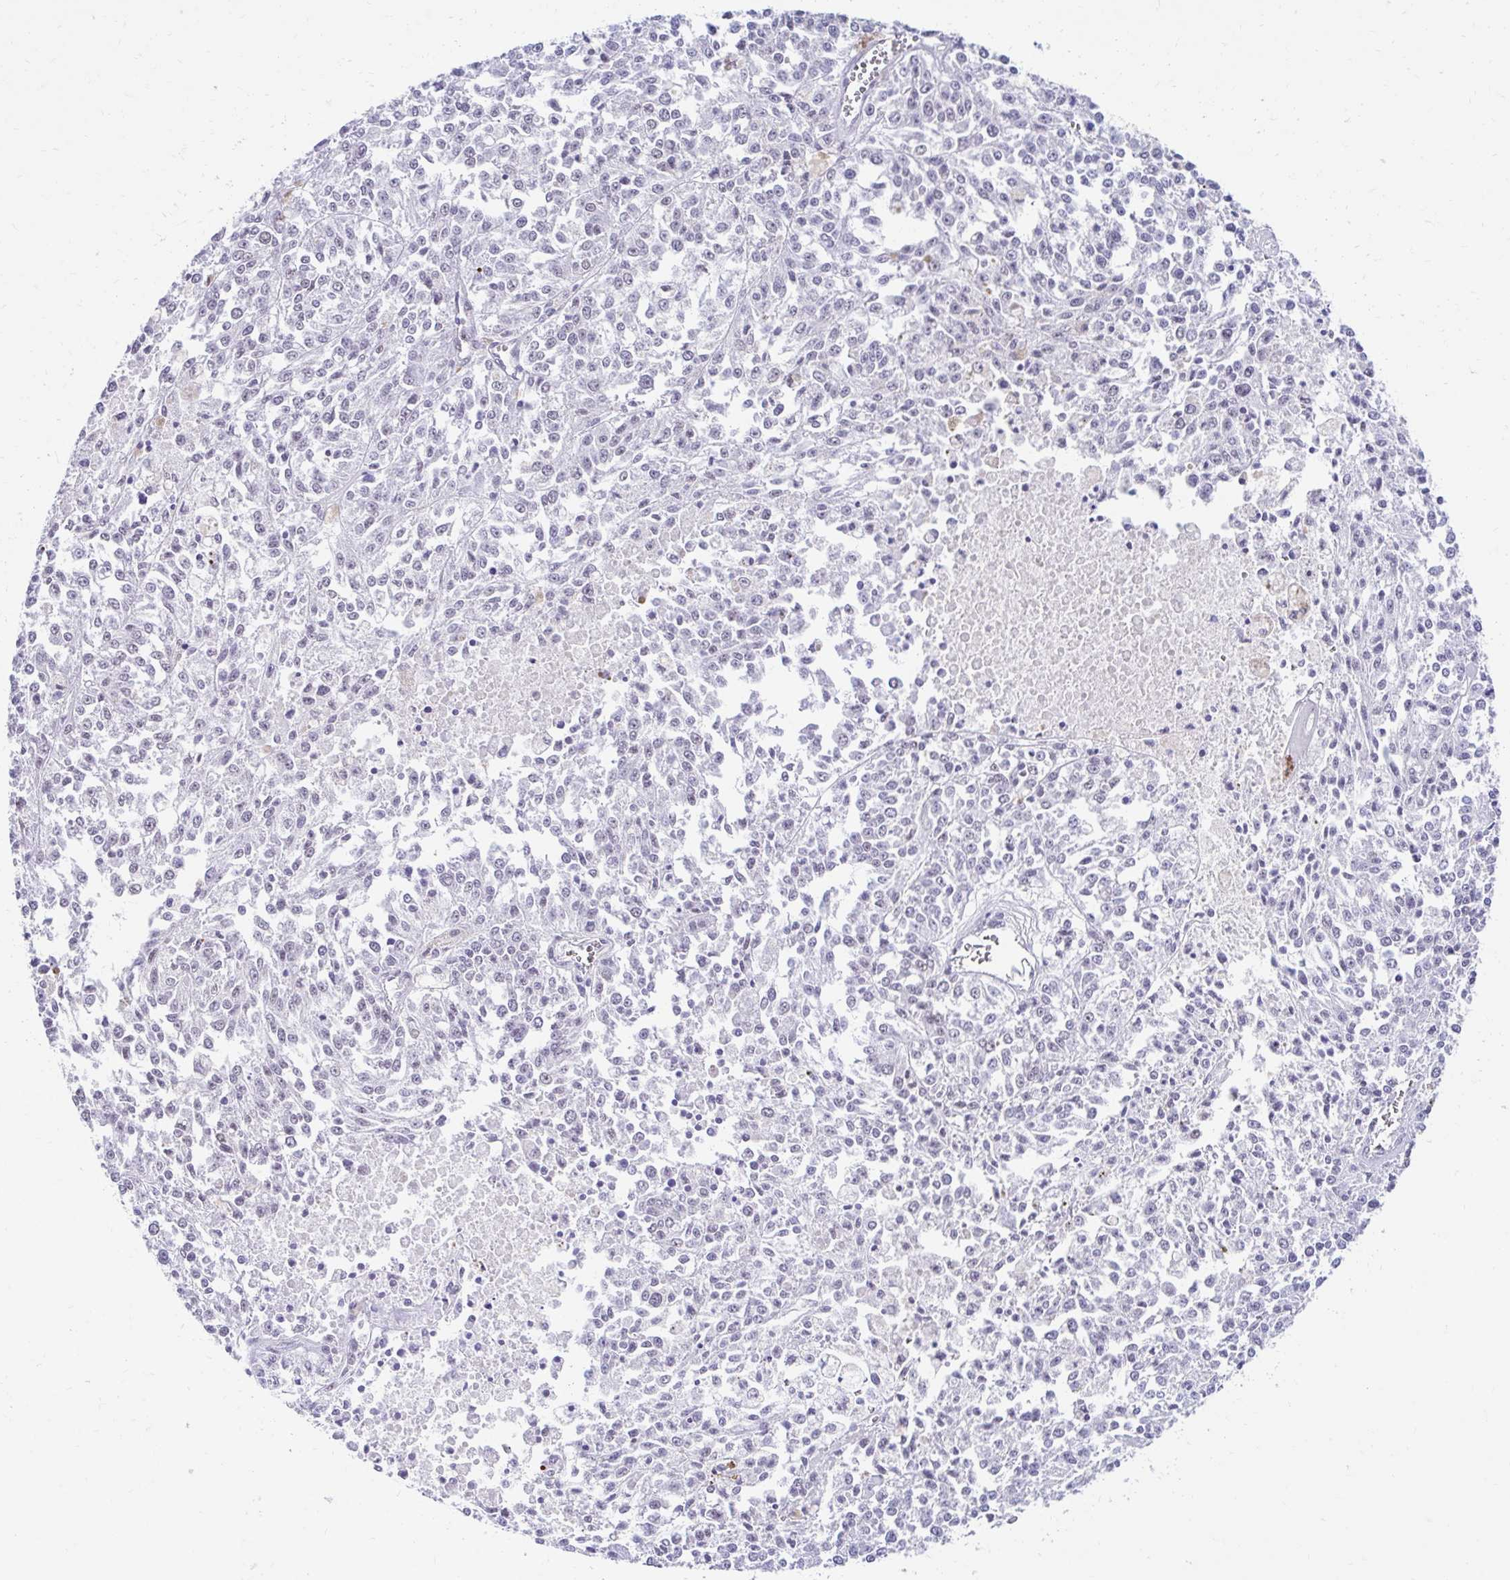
{"staining": {"intensity": "negative", "quantity": "none", "location": "none"}, "tissue": "melanoma", "cell_type": "Tumor cells", "image_type": "cancer", "snomed": [{"axis": "morphology", "description": "Malignant melanoma, NOS"}, {"axis": "topography", "description": "Skin"}], "caption": "Protein analysis of melanoma displays no significant expression in tumor cells.", "gene": "DCAF17", "patient": {"sex": "female", "age": 64}}